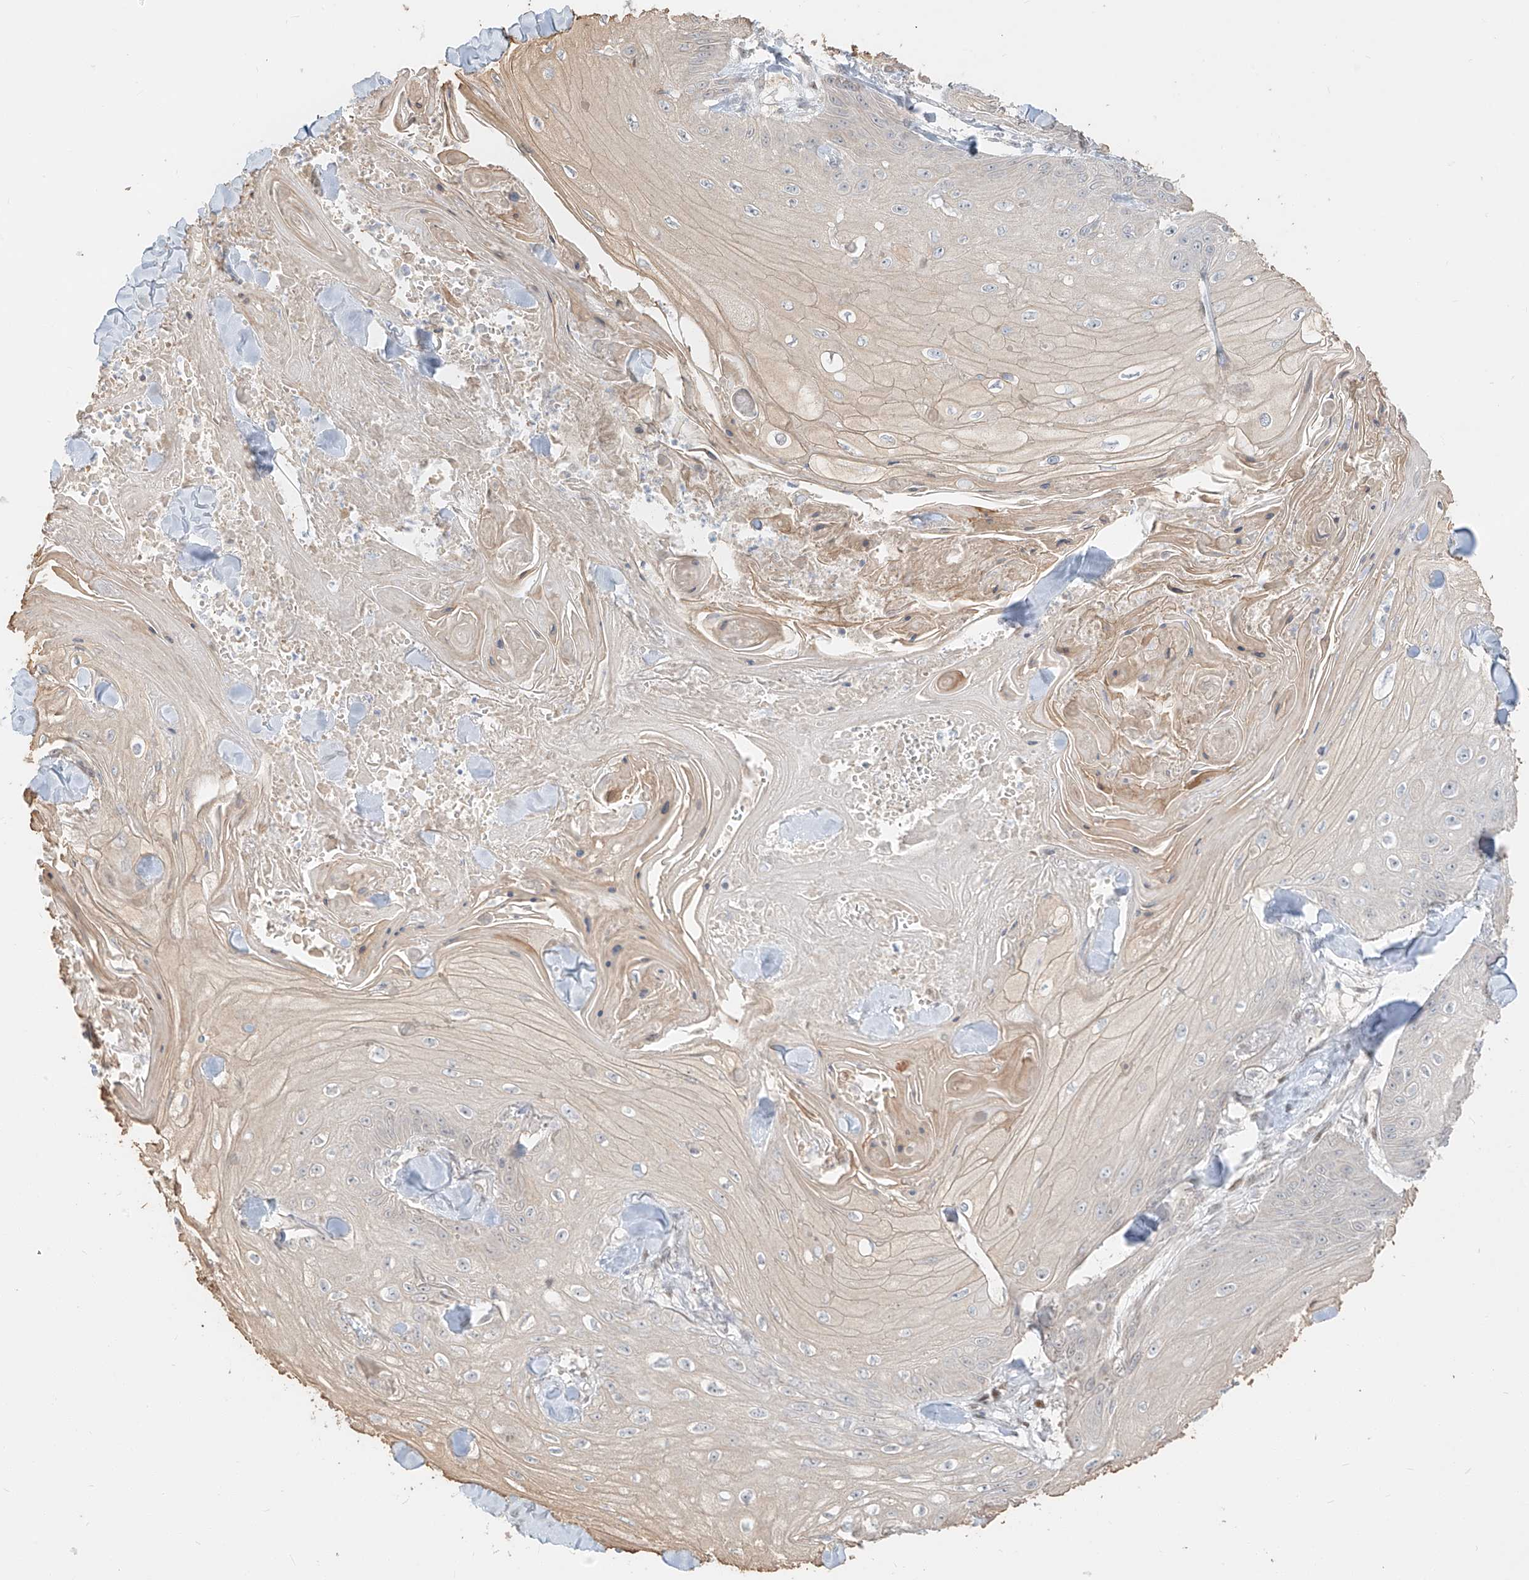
{"staining": {"intensity": "negative", "quantity": "none", "location": "none"}, "tissue": "skin cancer", "cell_type": "Tumor cells", "image_type": "cancer", "snomed": [{"axis": "morphology", "description": "Squamous cell carcinoma, NOS"}, {"axis": "topography", "description": "Skin"}], "caption": "Human skin squamous cell carcinoma stained for a protein using immunohistochemistry demonstrates no expression in tumor cells.", "gene": "ZNF774", "patient": {"sex": "male", "age": 74}}